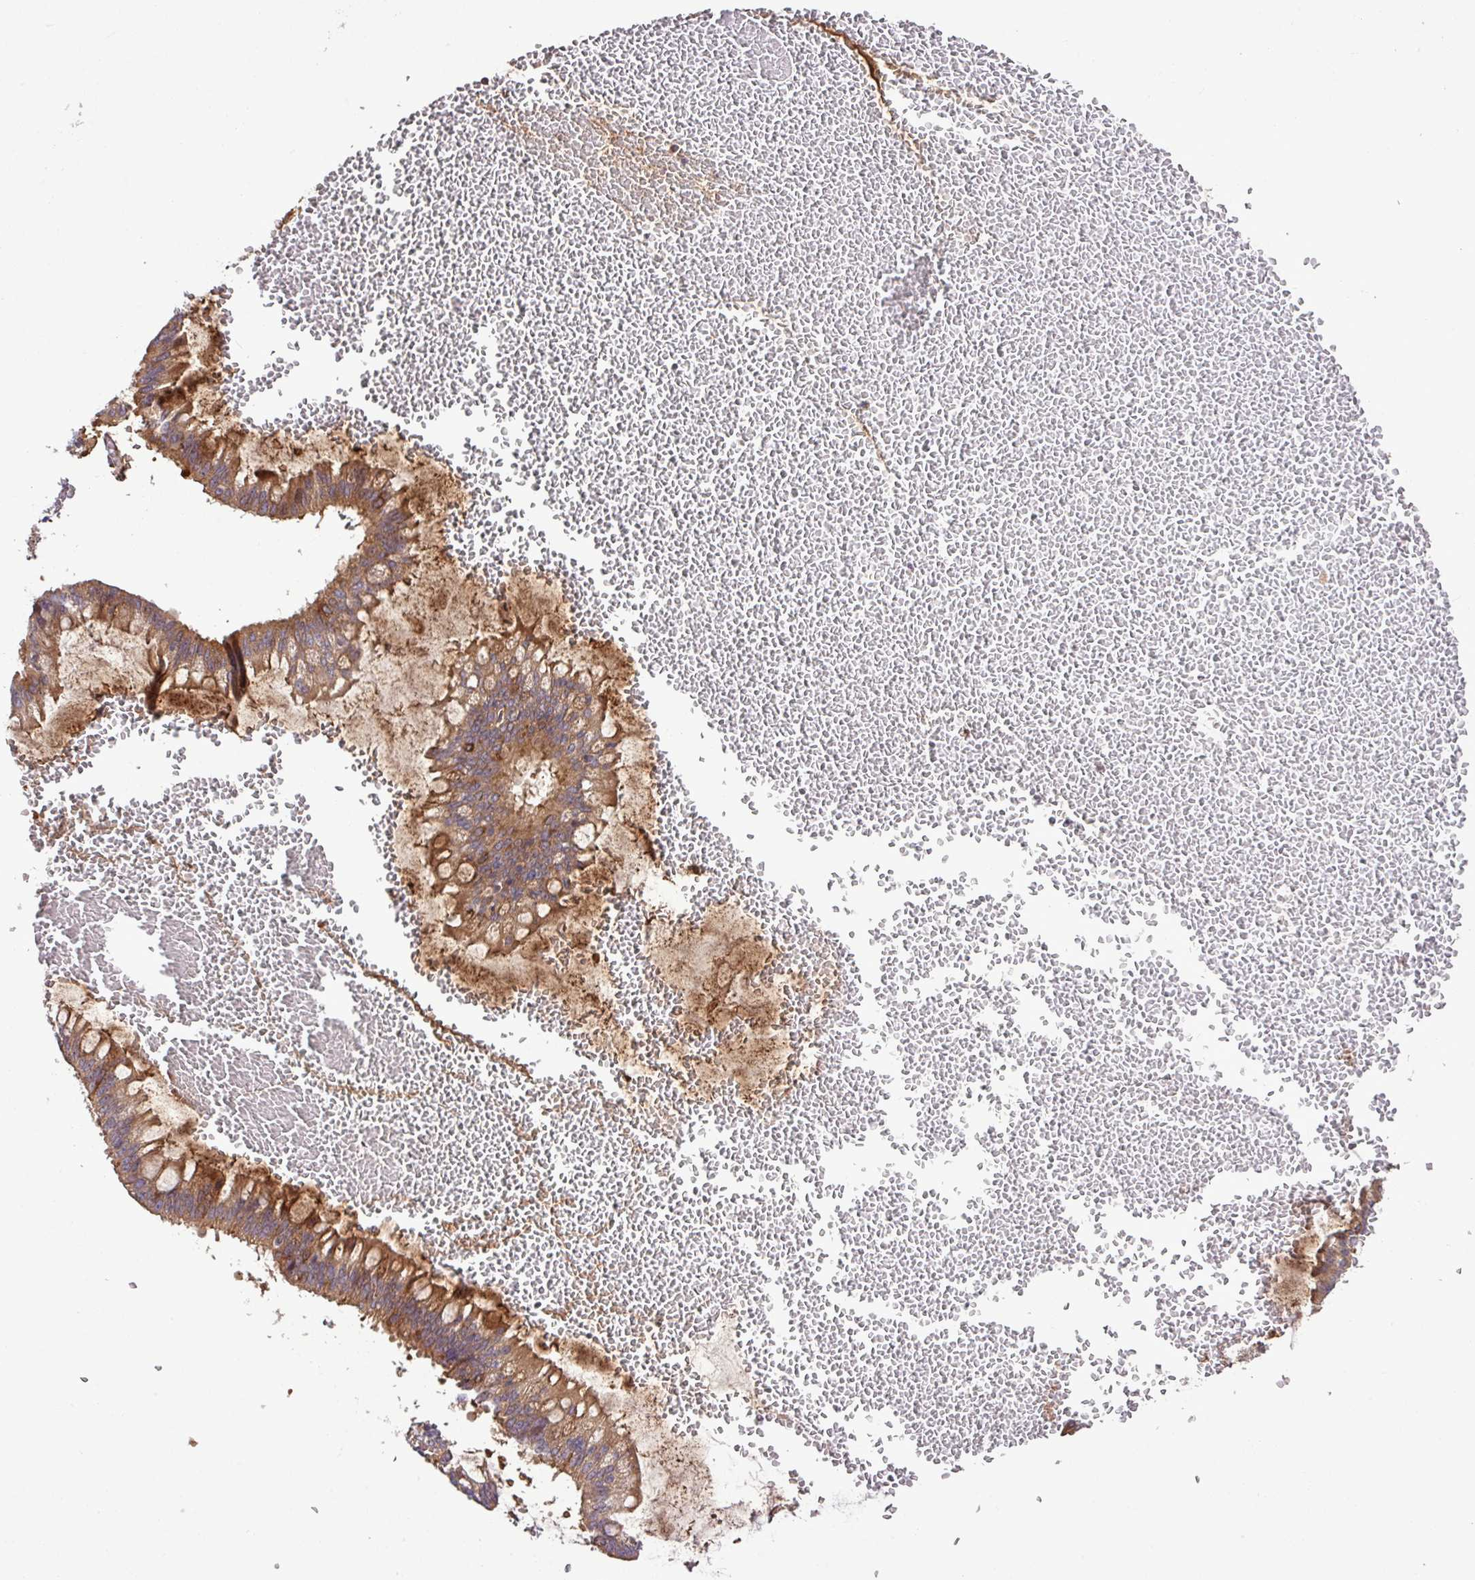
{"staining": {"intensity": "moderate", "quantity": ">75%", "location": "cytoplasmic/membranous"}, "tissue": "ovarian cancer", "cell_type": "Tumor cells", "image_type": "cancer", "snomed": [{"axis": "morphology", "description": "Cystadenocarcinoma, mucinous, NOS"}, {"axis": "topography", "description": "Ovary"}], "caption": "The immunohistochemical stain highlights moderate cytoplasmic/membranous expression in tumor cells of ovarian mucinous cystadenocarcinoma tissue.", "gene": "ZNF266", "patient": {"sex": "female", "age": 73}}